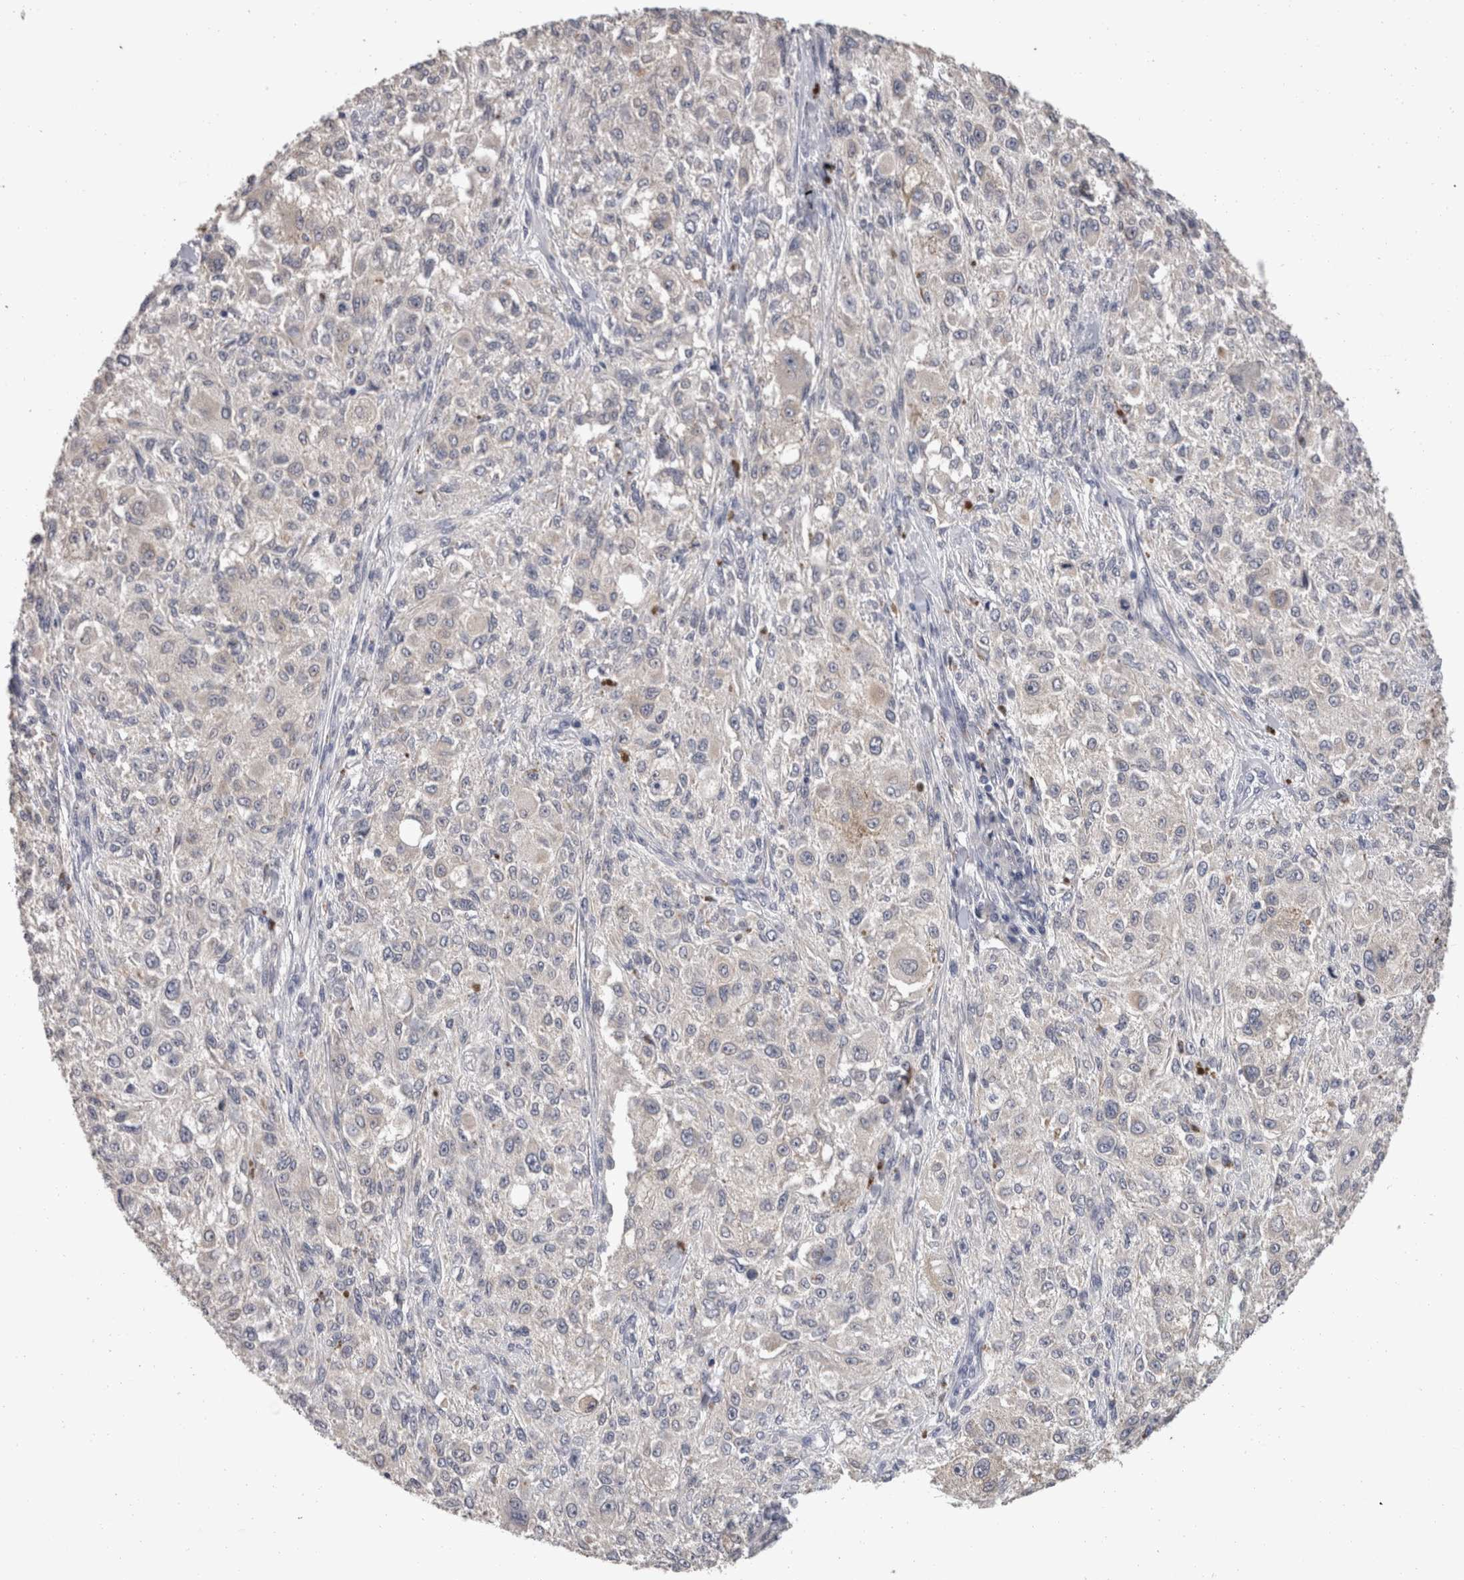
{"staining": {"intensity": "negative", "quantity": "none", "location": "none"}, "tissue": "melanoma", "cell_type": "Tumor cells", "image_type": "cancer", "snomed": [{"axis": "morphology", "description": "Necrosis, NOS"}, {"axis": "morphology", "description": "Malignant melanoma, NOS"}, {"axis": "topography", "description": "Skin"}], "caption": "Melanoma was stained to show a protein in brown. There is no significant staining in tumor cells.", "gene": "FHOD3", "patient": {"sex": "female", "age": 87}}